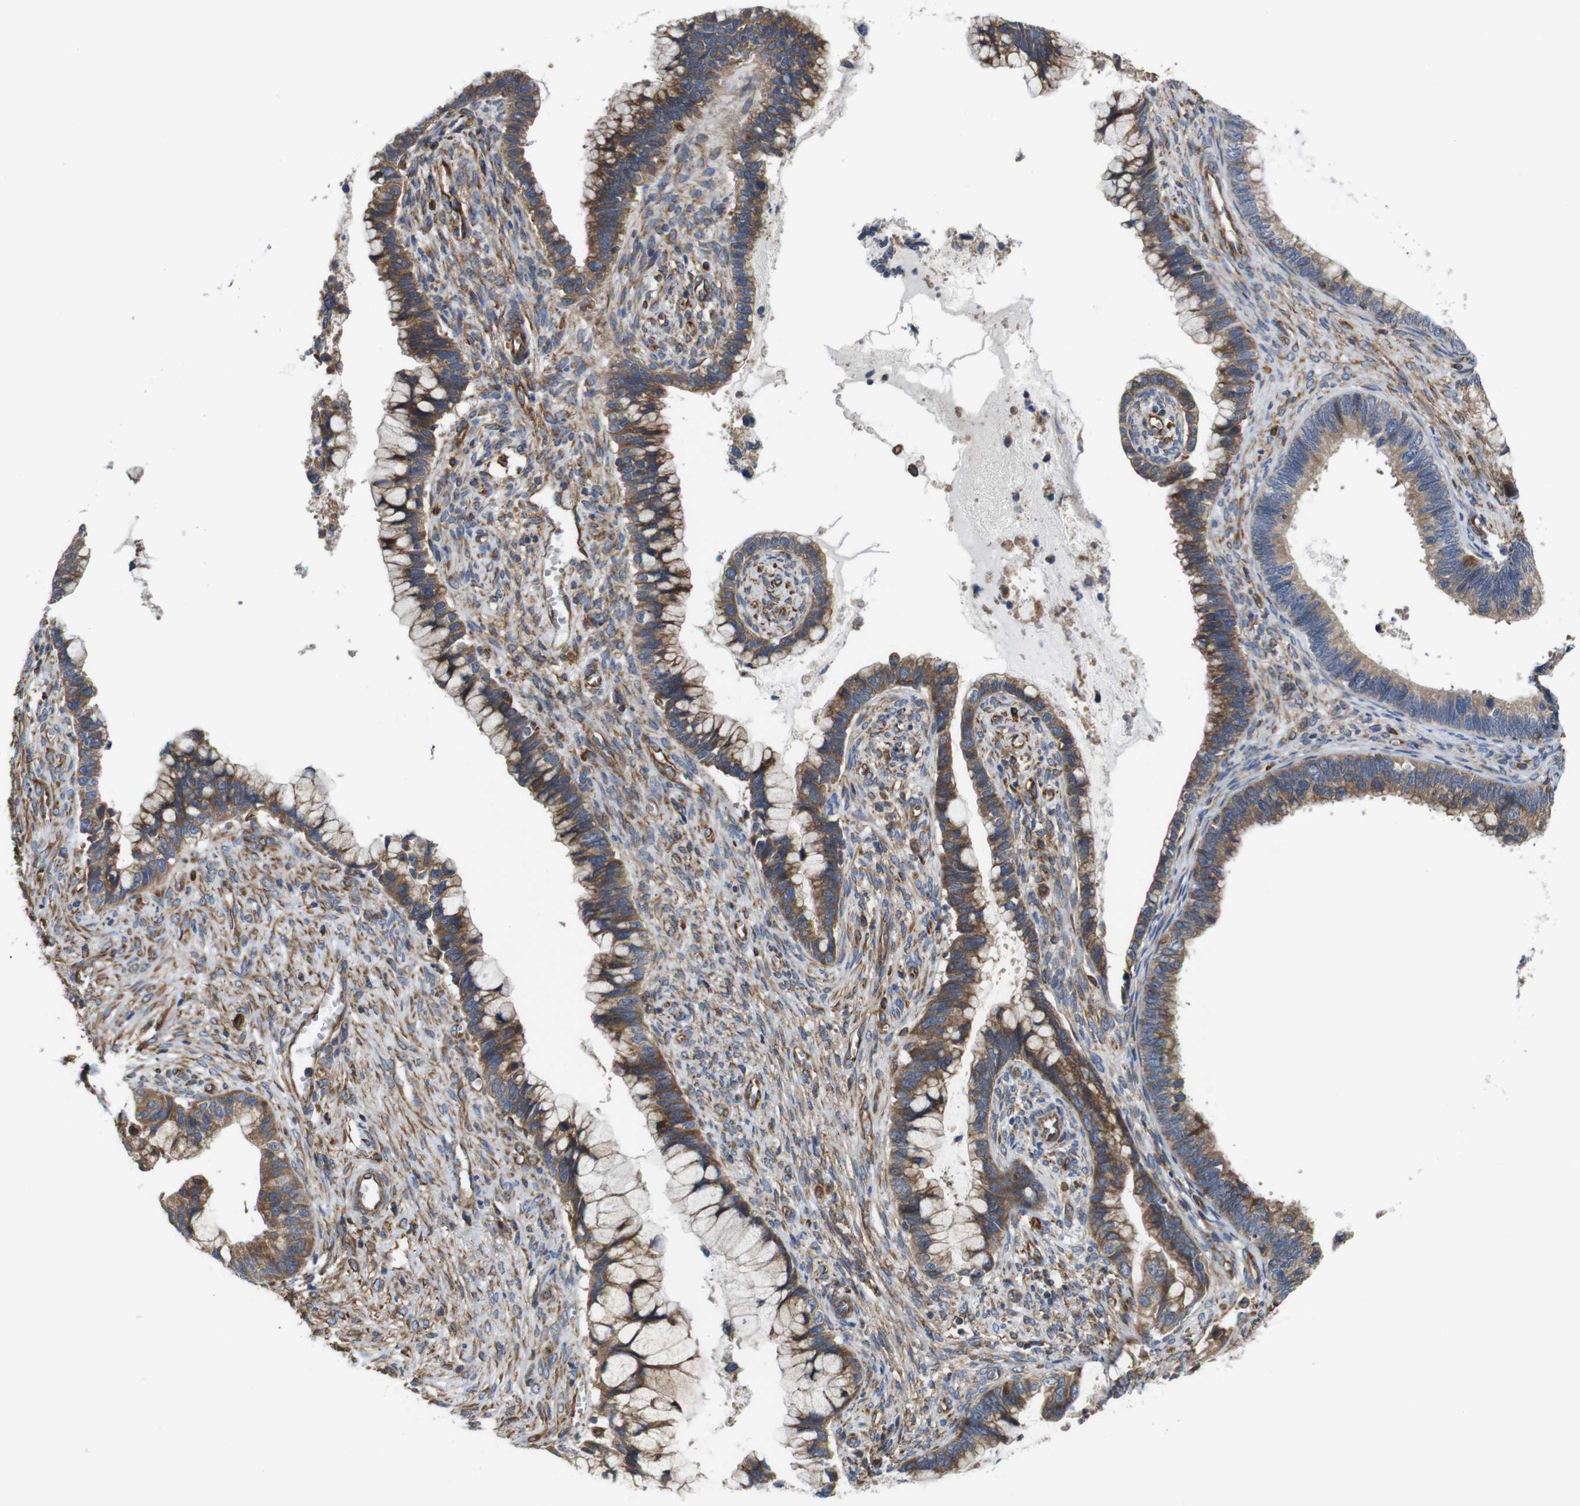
{"staining": {"intensity": "moderate", "quantity": ">75%", "location": "cytoplasmic/membranous"}, "tissue": "cervical cancer", "cell_type": "Tumor cells", "image_type": "cancer", "snomed": [{"axis": "morphology", "description": "Adenocarcinoma, NOS"}, {"axis": "topography", "description": "Cervix"}], "caption": "The image demonstrates staining of adenocarcinoma (cervical), revealing moderate cytoplasmic/membranous protein positivity (brown color) within tumor cells.", "gene": "POMK", "patient": {"sex": "female", "age": 44}}